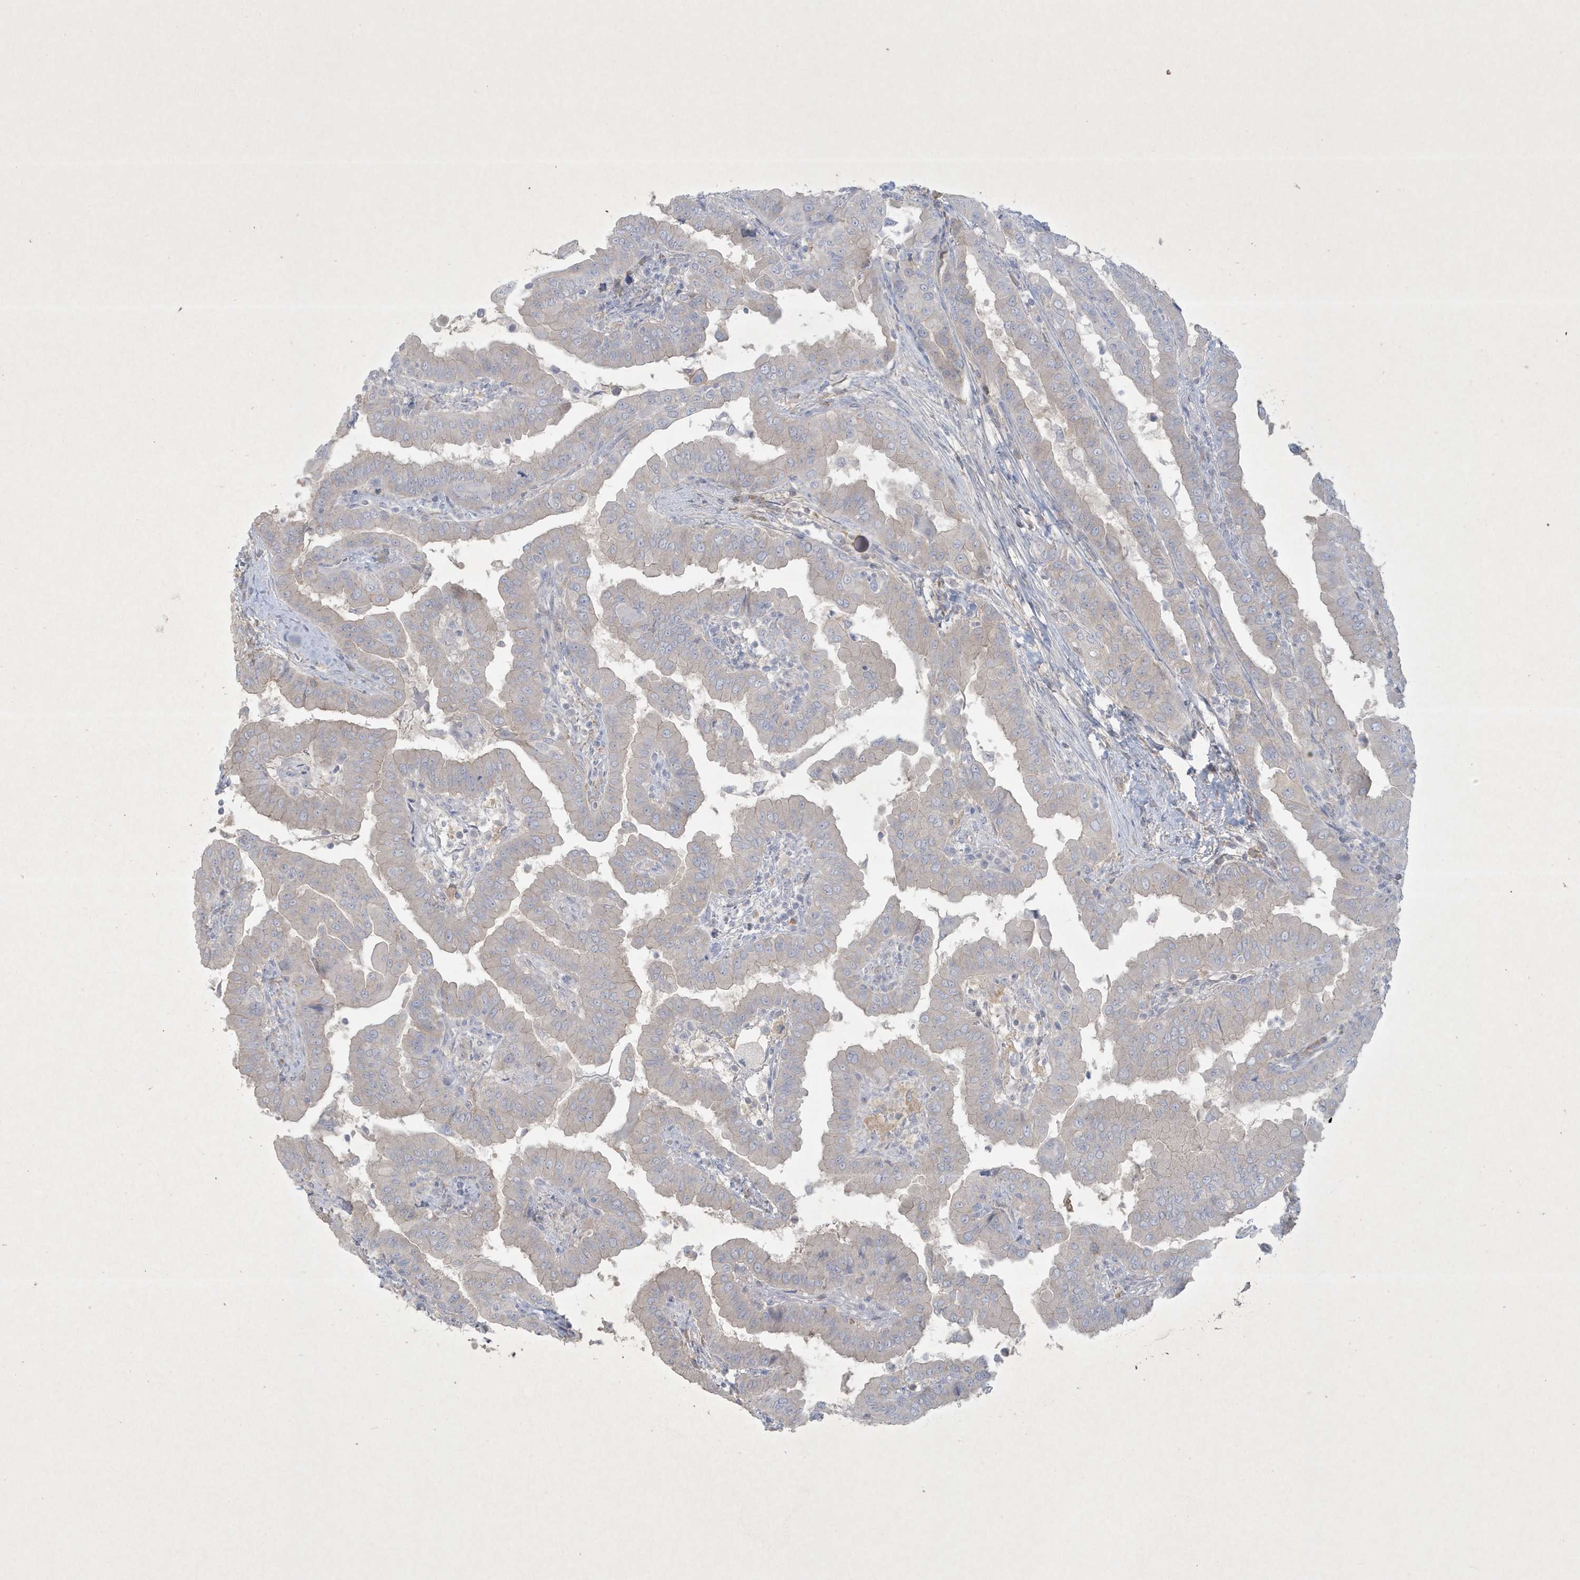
{"staining": {"intensity": "negative", "quantity": "none", "location": "none"}, "tissue": "thyroid cancer", "cell_type": "Tumor cells", "image_type": "cancer", "snomed": [{"axis": "morphology", "description": "Papillary adenocarcinoma, NOS"}, {"axis": "topography", "description": "Thyroid gland"}], "caption": "Tumor cells are negative for brown protein staining in thyroid papillary adenocarcinoma. (Brightfield microscopy of DAB immunohistochemistry at high magnification).", "gene": "CCDC24", "patient": {"sex": "male", "age": 33}}